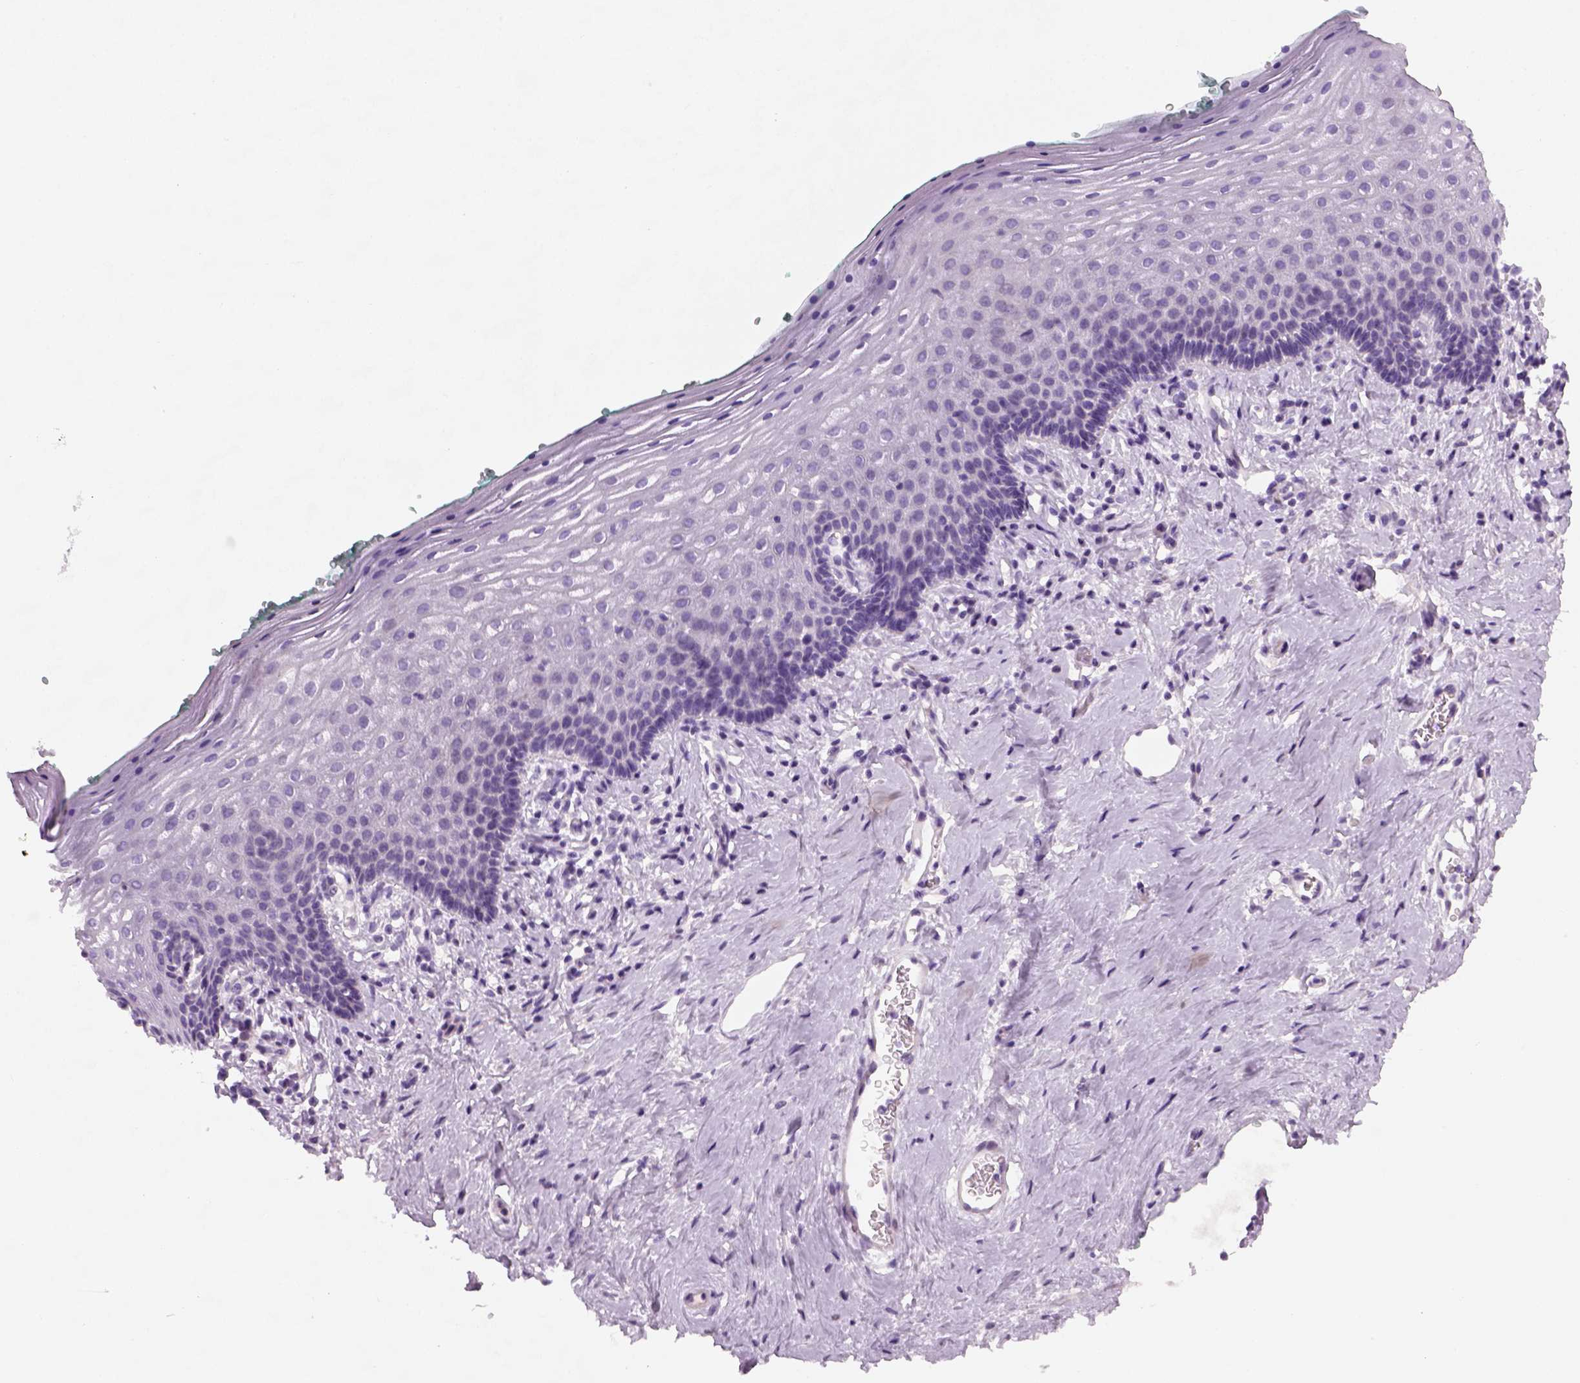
{"staining": {"intensity": "negative", "quantity": "none", "location": "none"}, "tissue": "vagina", "cell_type": "Squamous epithelial cells", "image_type": "normal", "snomed": [{"axis": "morphology", "description": "Normal tissue, NOS"}, {"axis": "topography", "description": "Vagina"}], "caption": "Vagina was stained to show a protein in brown. There is no significant expression in squamous epithelial cells. Brightfield microscopy of IHC stained with DAB (3,3'-diaminobenzidine) (brown) and hematoxylin (blue), captured at high magnification.", "gene": "NUDT6", "patient": {"sex": "female", "age": 42}}